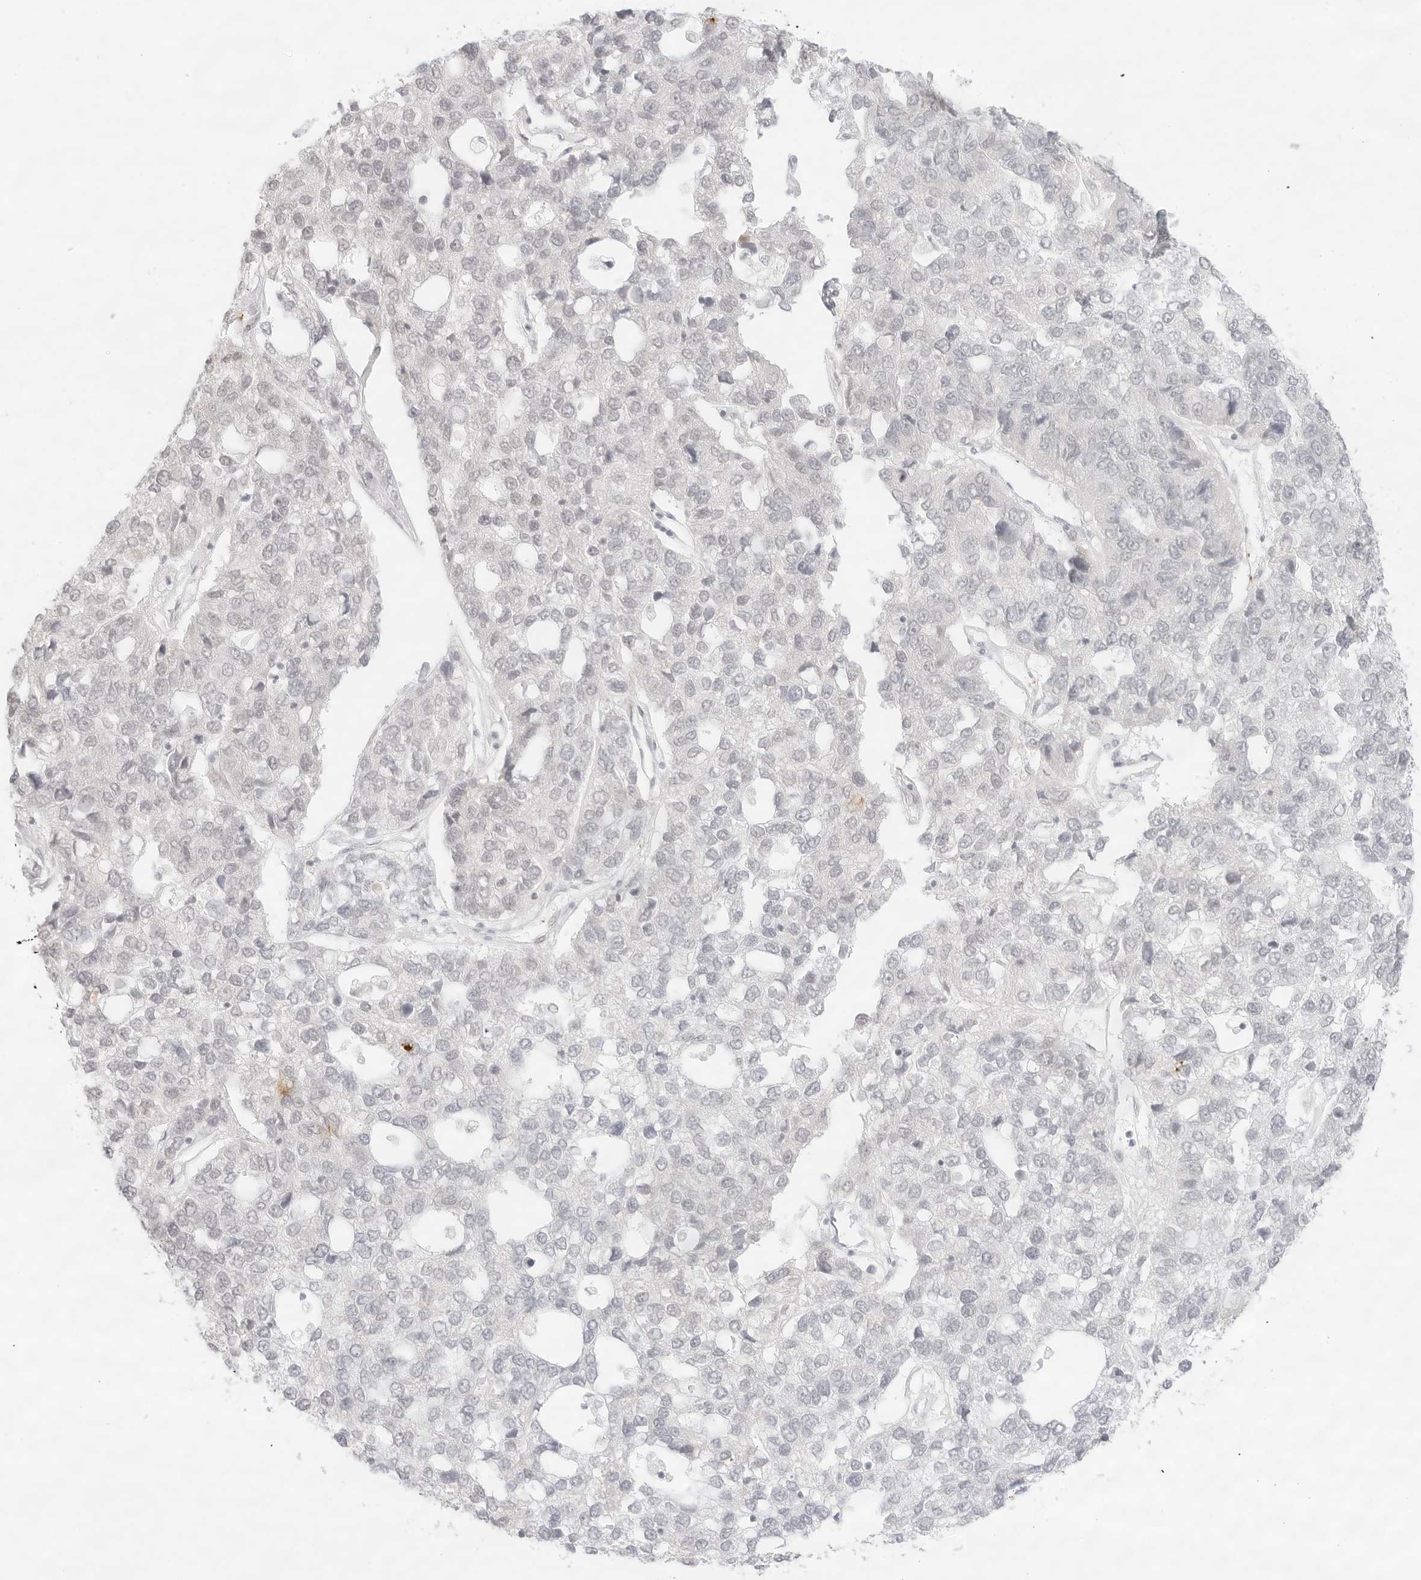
{"staining": {"intensity": "negative", "quantity": "none", "location": "none"}, "tissue": "pancreatic cancer", "cell_type": "Tumor cells", "image_type": "cancer", "snomed": [{"axis": "morphology", "description": "Adenocarcinoma, NOS"}, {"axis": "topography", "description": "Pancreas"}], "caption": "The IHC photomicrograph has no significant expression in tumor cells of adenocarcinoma (pancreatic) tissue.", "gene": "GNAS", "patient": {"sex": "female", "age": 61}}